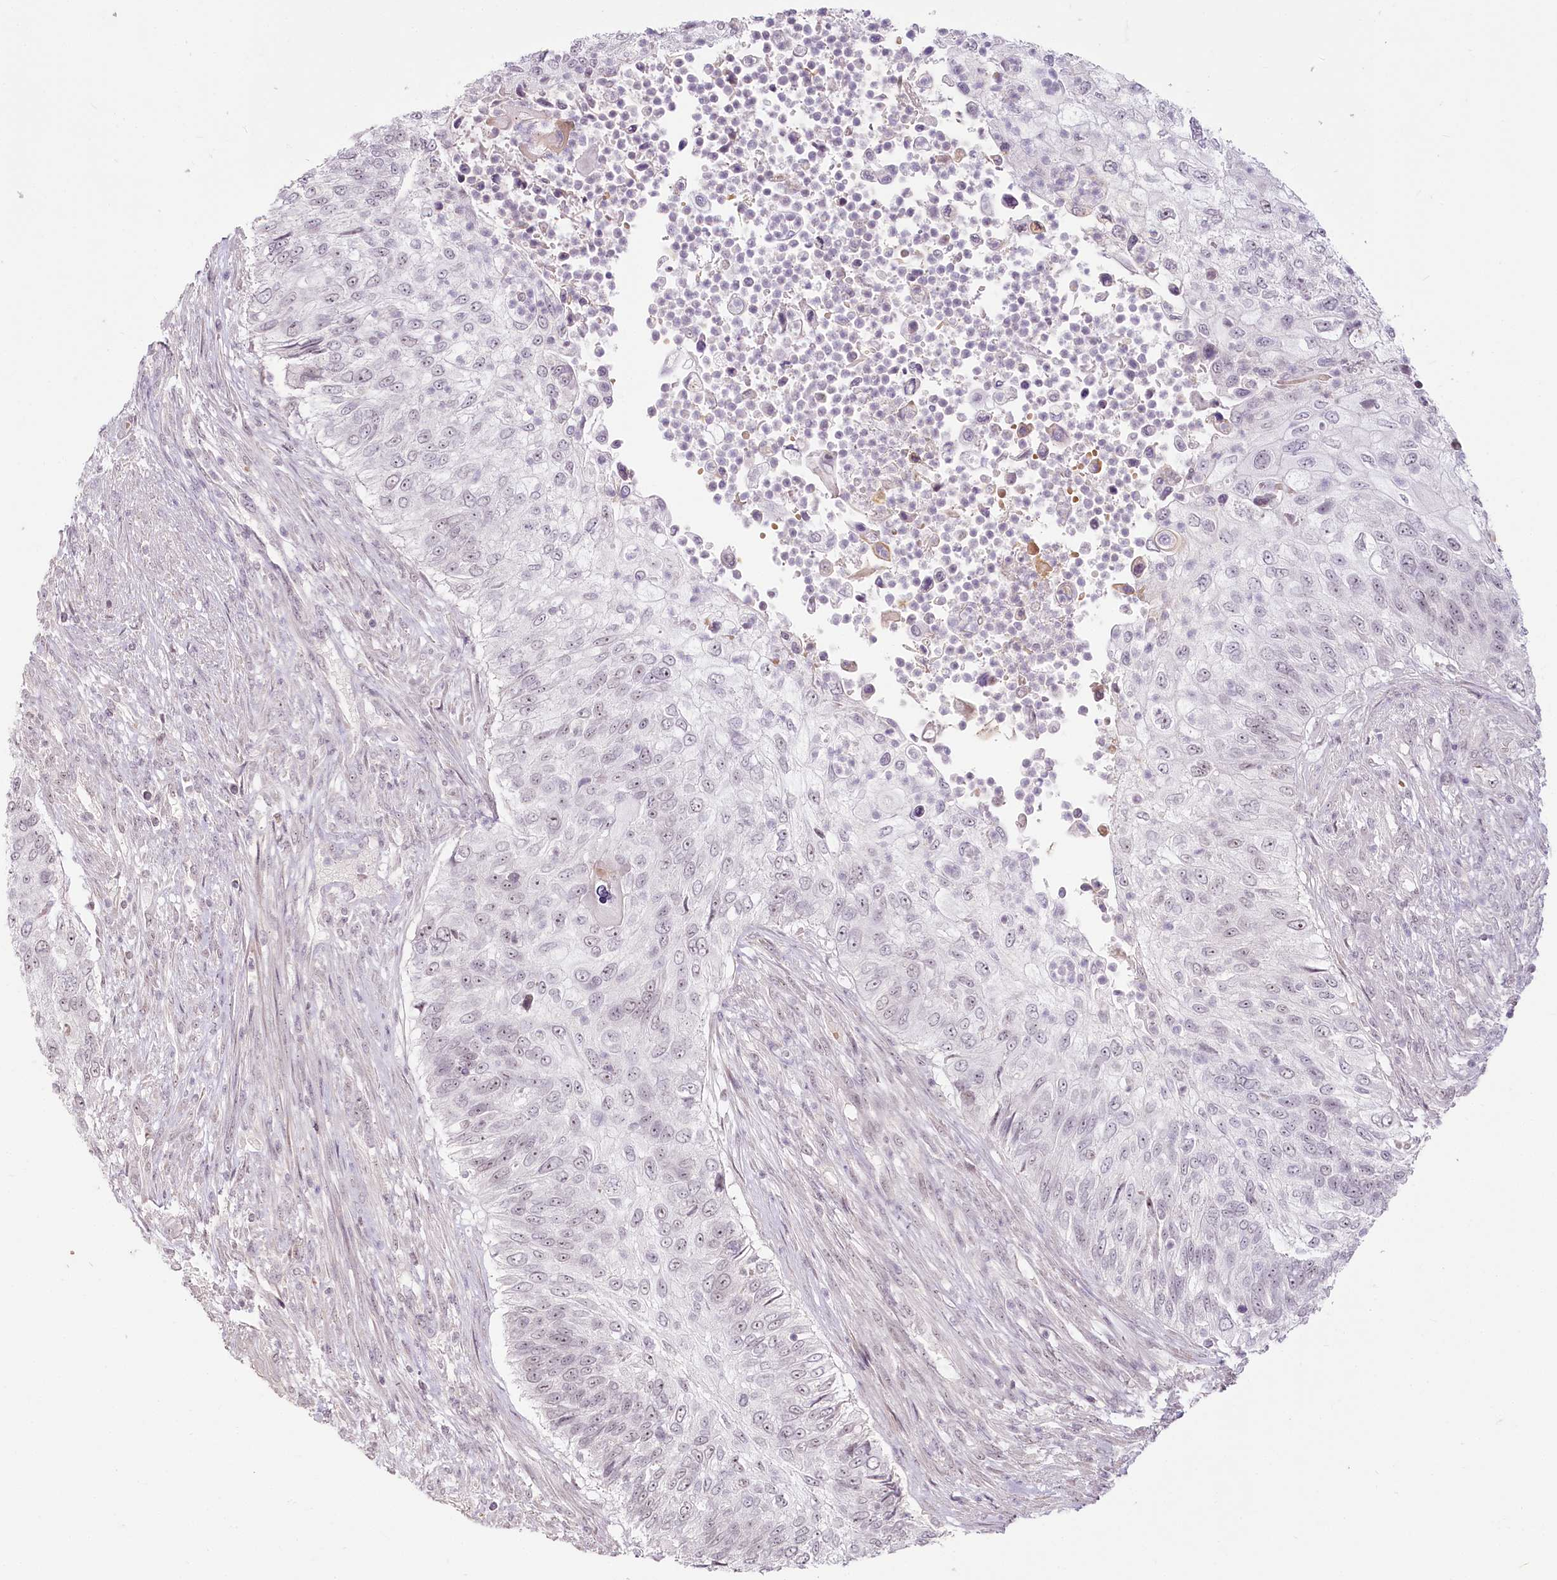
{"staining": {"intensity": "weak", "quantity": "<25%", "location": "nuclear"}, "tissue": "urothelial cancer", "cell_type": "Tumor cells", "image_type": "cancer", "snomed": [{"axis": "morphology", "description": "Urothelial carcinoma, High grade"}, {"axis": "topography", "description": "Urinary bladder"}], "caption": "Immunohistochemistry (IHC) micrograph of neoplastic tissue: urothelial cancer stained with DAB shows no significant protein expression in tumor cells. (DAB (3,3'-diaminobenzidine) IHC visualized using brightfield microscopy, high magnification).", "gene": "EXOSC7", "patient": {"sex": "female", "age": 60}}